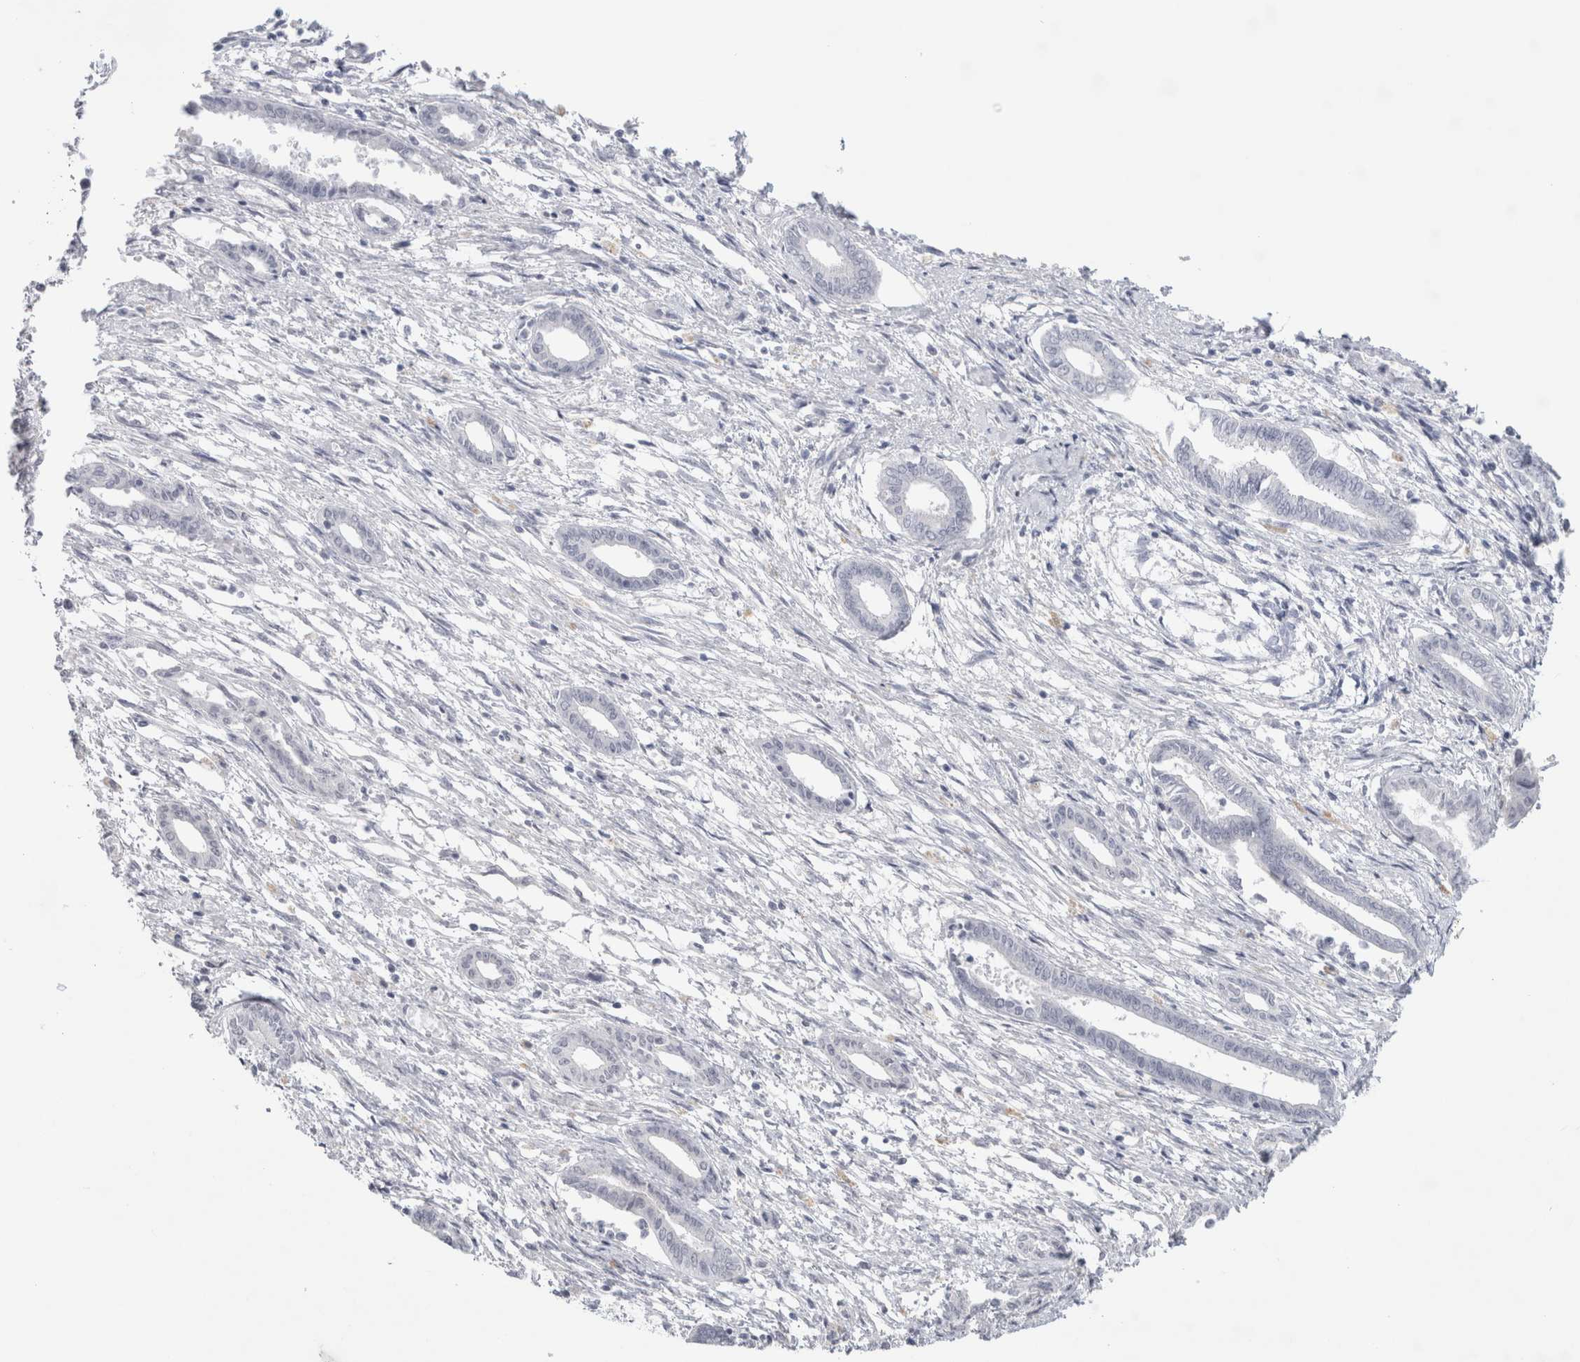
{"staining": {"intensity": "negative", "quantity": "none", "location": "none"}, "tissue": "endometrium", "cell_type": "Cells in endometrial stroma", "image_type": "normal", "snomed": [{"axis": "morphology", "description": "Normal tissue, NOS"}, {"axis": "topography", "description": "Endometrium"}], "caption": "Immunohistochemistry (IHC) of unremarkable human endometrium shows no staining in cells in endometrial stroma.", "gene": "TONSL", "patient": {"sex": "female", "age": 56}}